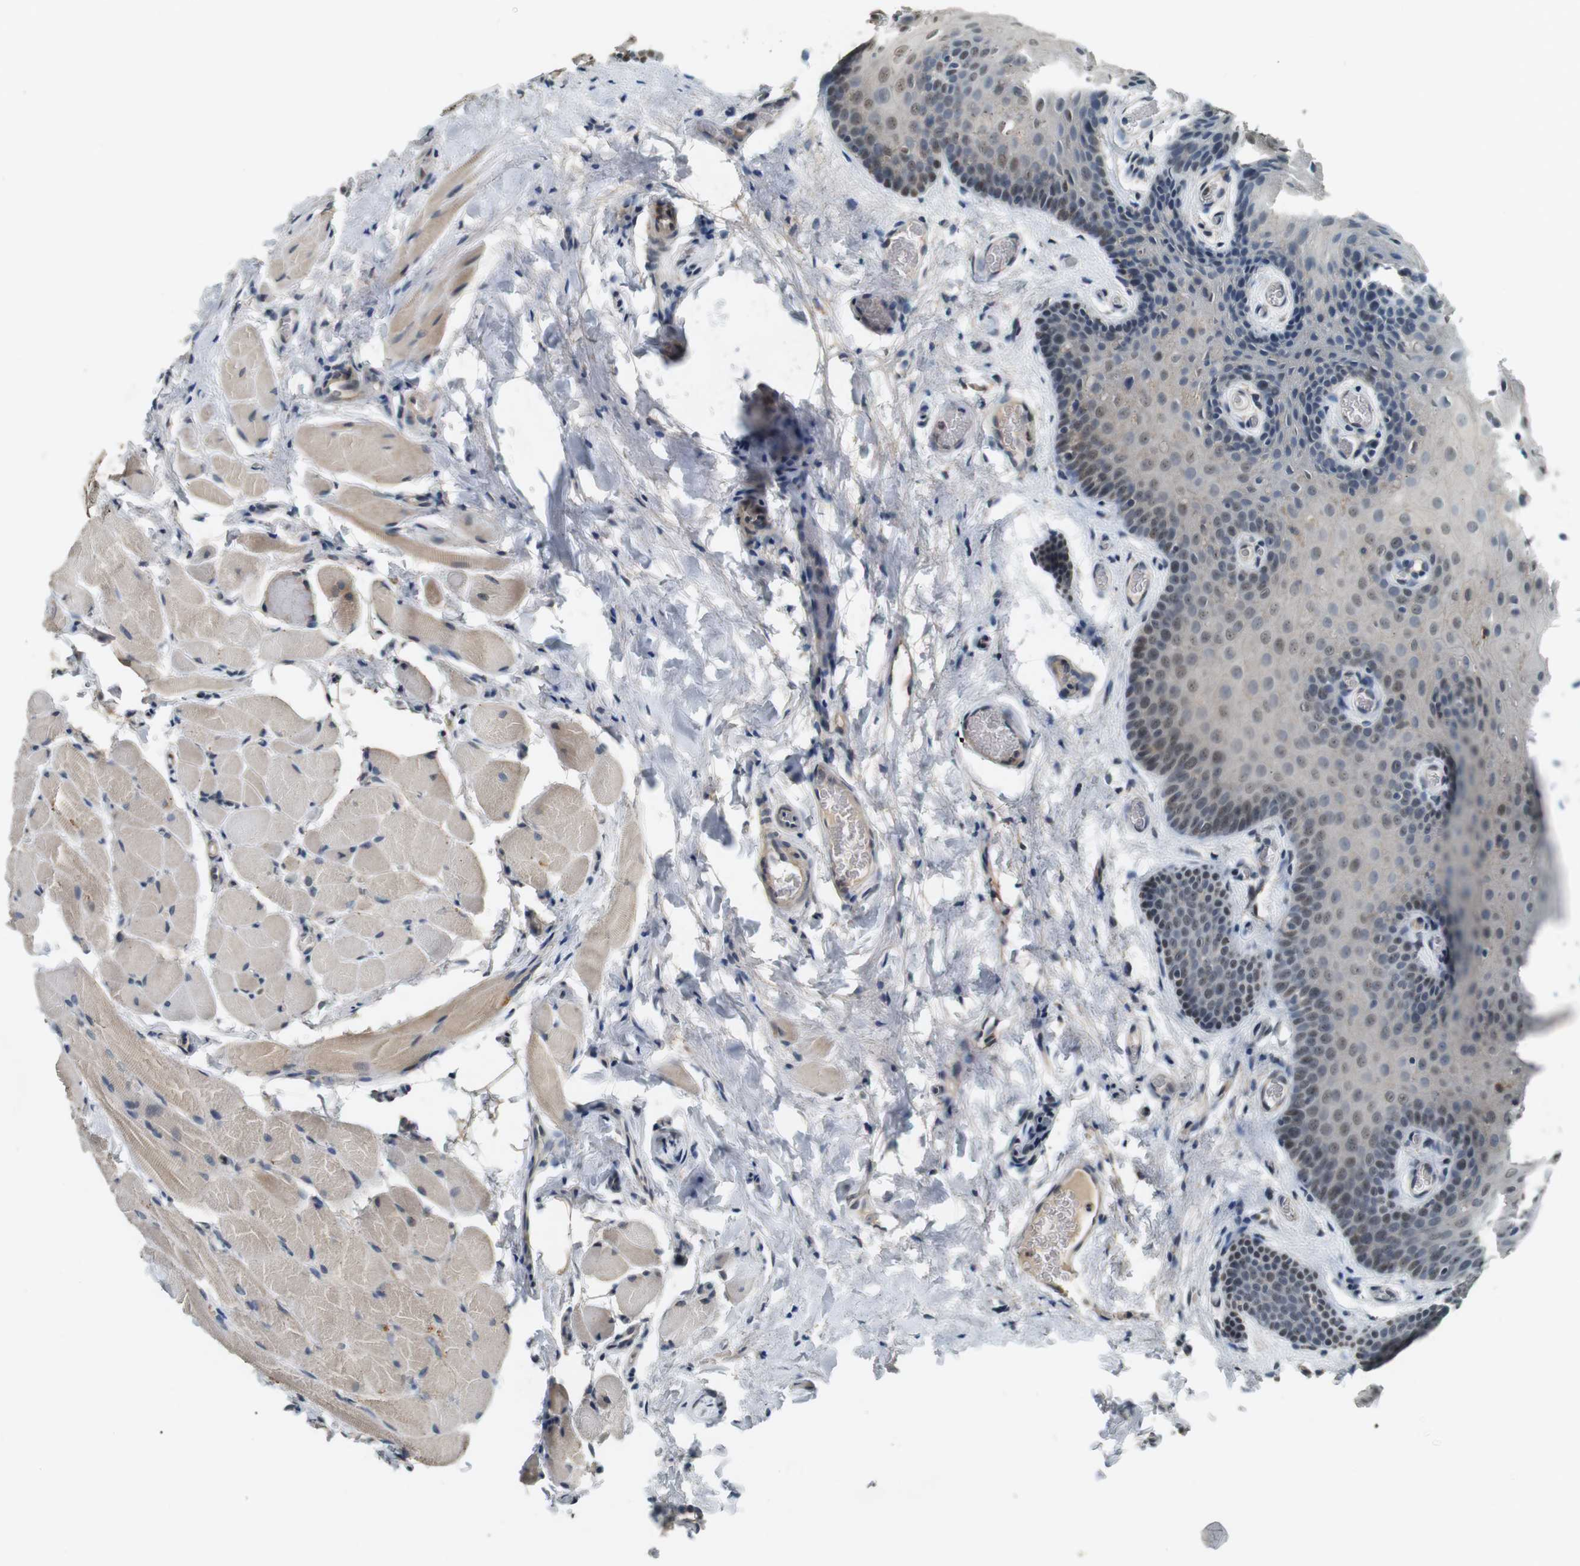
{"staining": {"intensity": "weak", "quantity": "25%-75%", "location": "nuclear"}, "tissue": "oral mucosa", "cell_type": "Squamous epithelial cells", "image_type": "normal", "snomed": [{"axis": "morphology", "description": "Normal tissue, NOS"}, {"axis": "topography", "description": "Oral tissue"}], "caption": "The immunohistochemical stain highlights weak nuclear expression in squamous epithelial cells of normal oral mucosa.", "gene": "CDK14", "patient": {"sex": "male", "age": 54}}